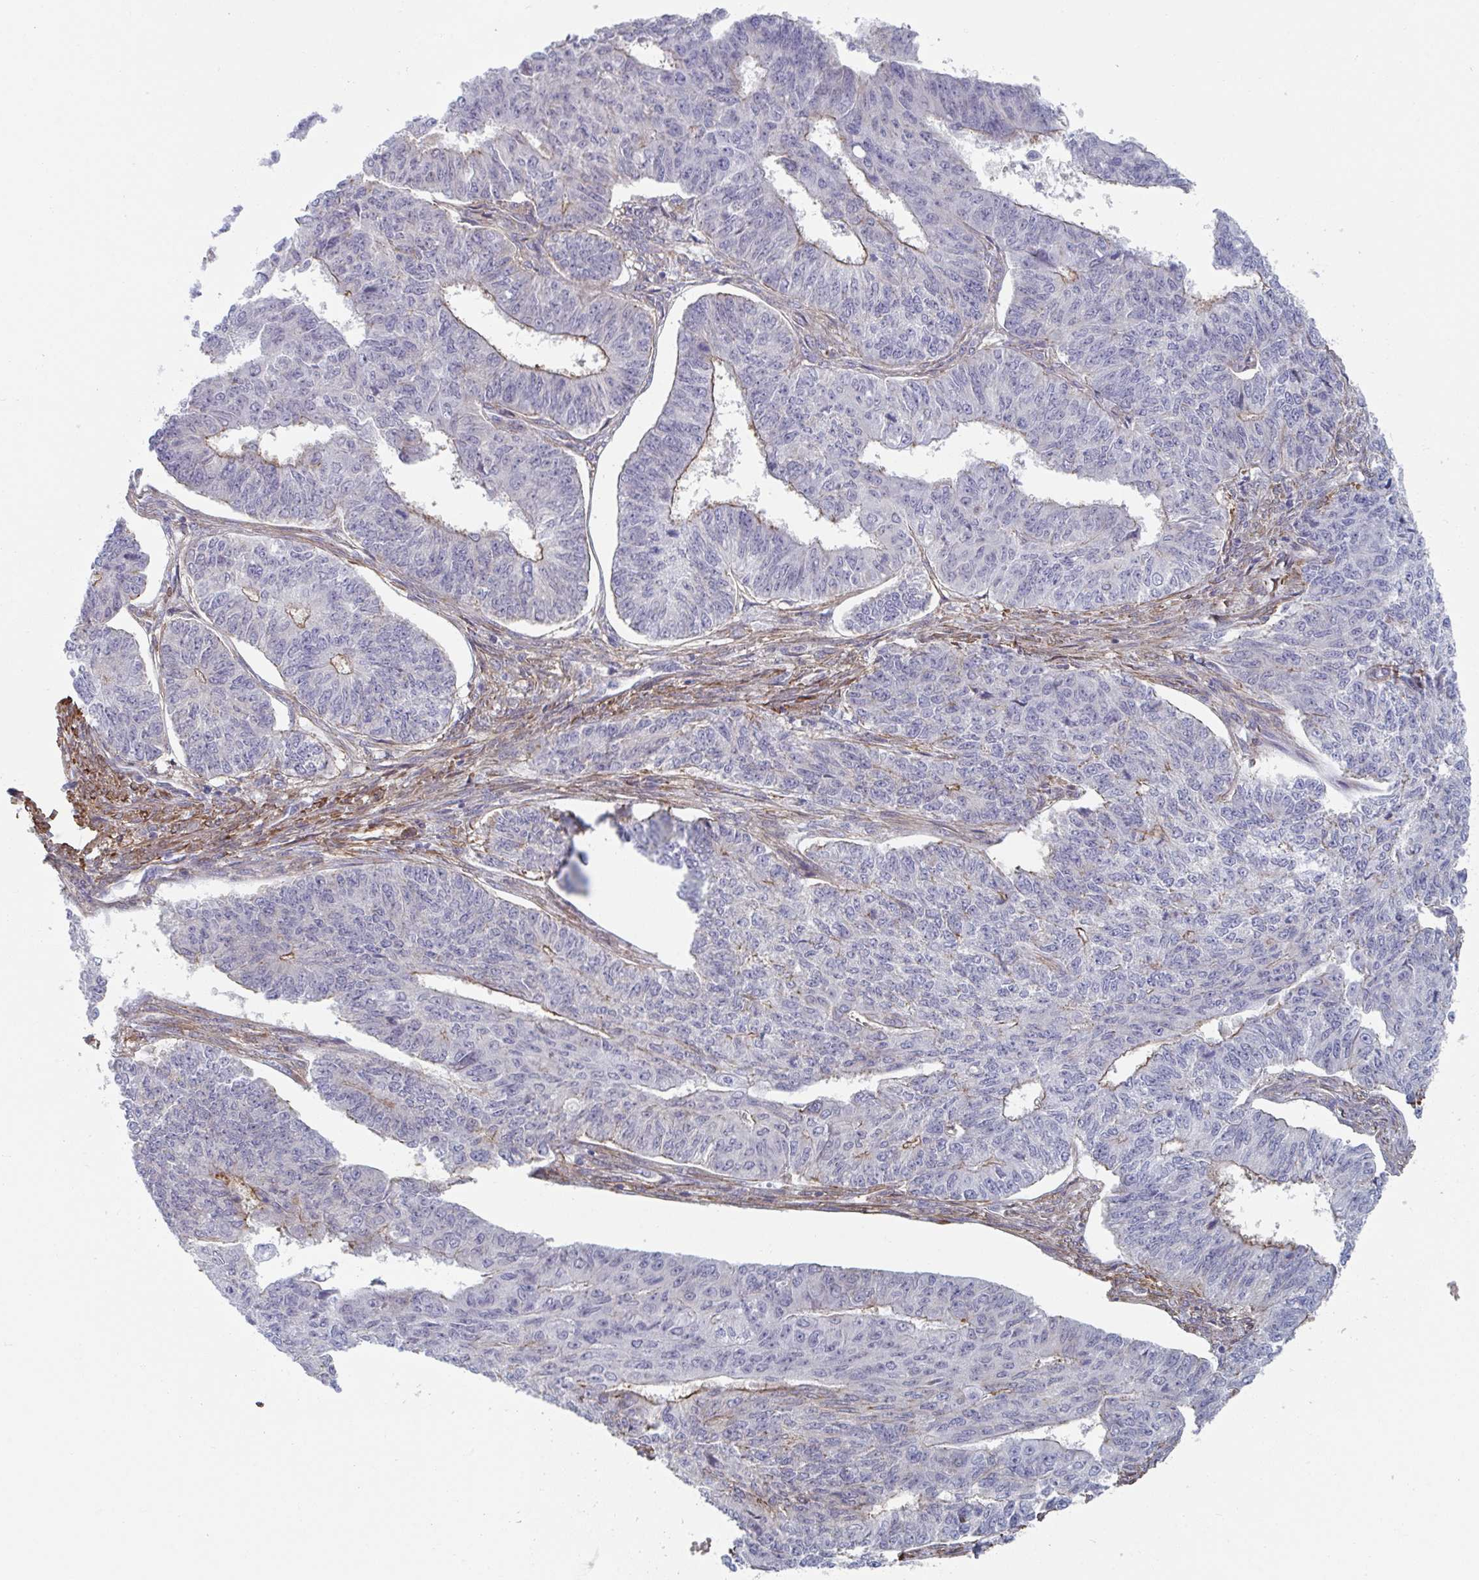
{"staining": {"intensity": "negative", "quantity": "none", "location": "none"}, "tissue": "endometrial cancer", "cell_type": "Tumor cells", "image_type": "cancer", "snomed": [{"axis": "morphology", "description": "Adenocarcinoma, NOS"}, {"axis": "topography", "description": "Endometrium"}], "caption": "DAB (3,3'-diaminobenzidine) immunohistochemical staining of human endometrial cancer displays no significant positivity in tumor cells.", "gene": "NEURL4", "patient": {"sex": "female", "age": 32}}